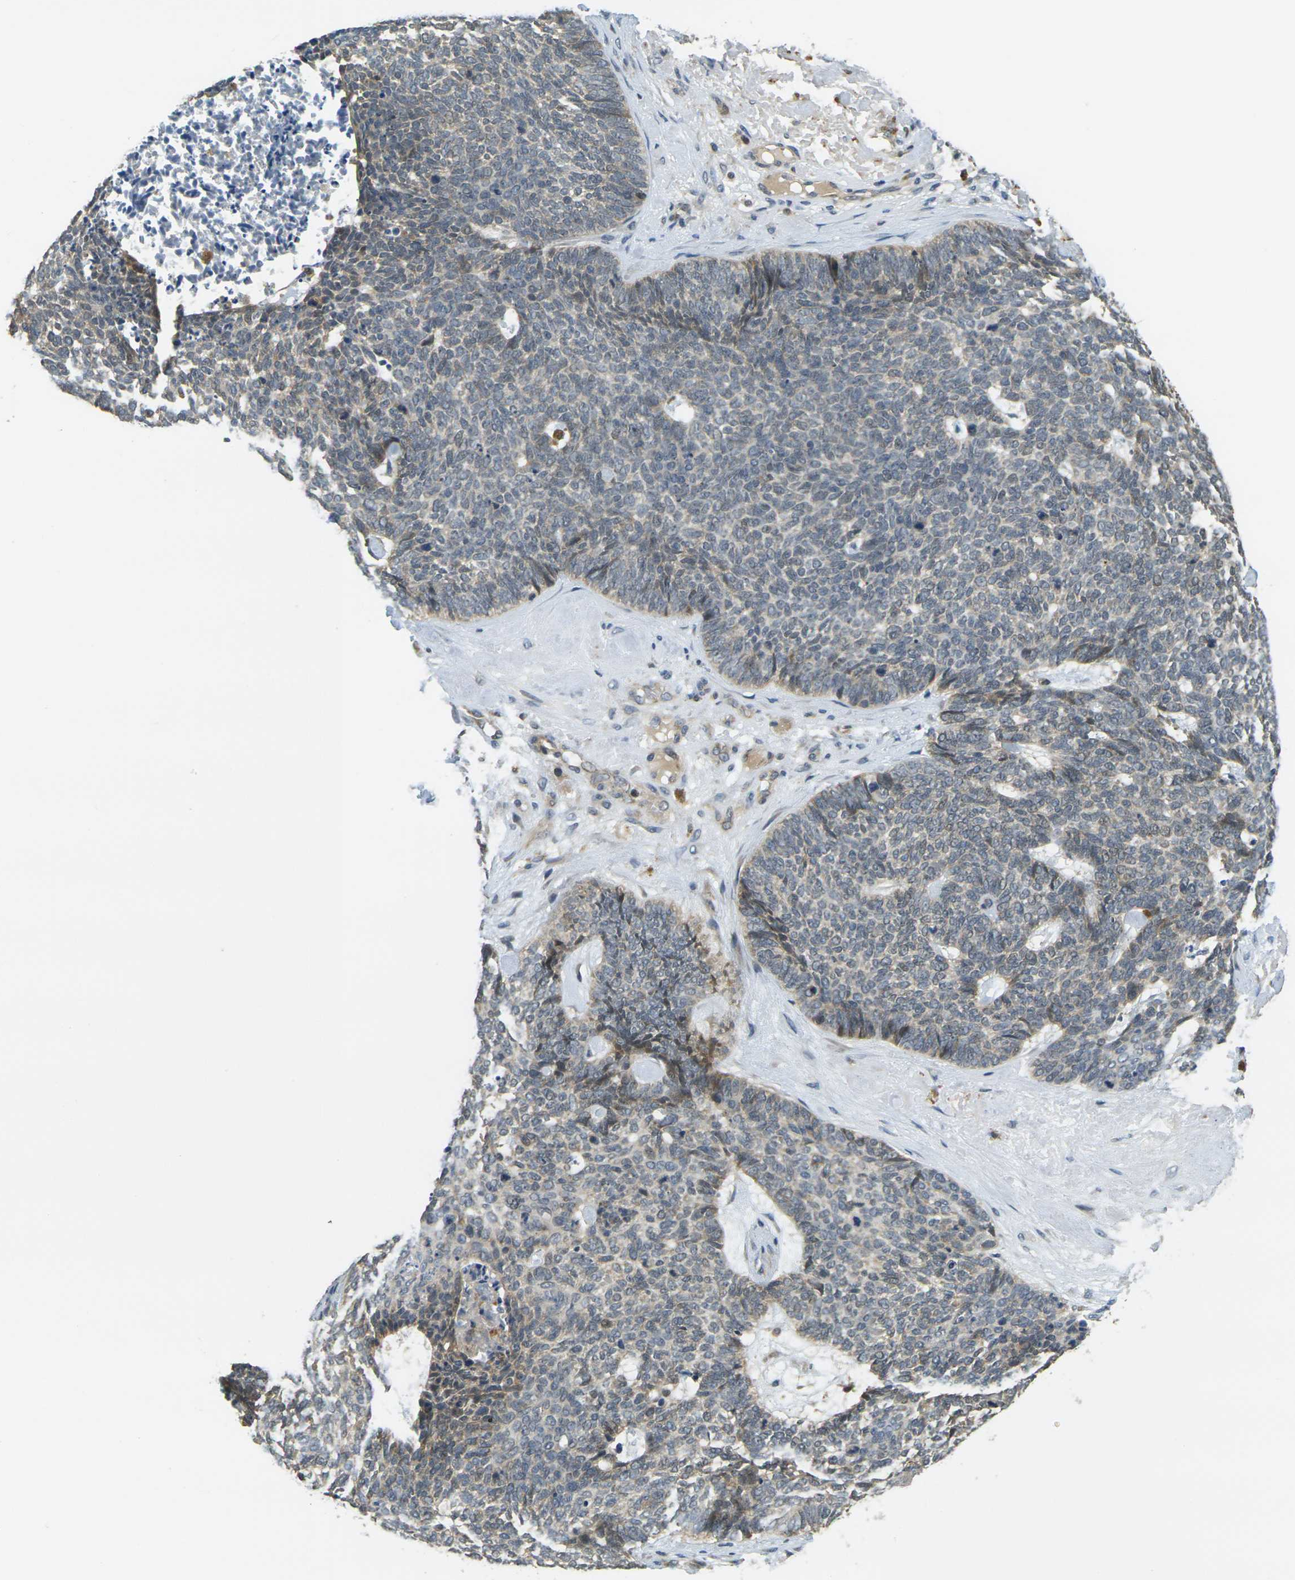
{"staining": {"intensity": "moderate", "quantity": "<25%", "location": "cytoplasmic/membranous"}, "tissue": "skin cancer", "cell_type": "Tumor cells", "image_type": "cancer", "snomed": [{"axis": "morphology", "description": "Basal cell carcinoma"}, {"axis": "topography", "description": "Skin"}], "caption": "Immunohistochemistry histopathology image of human skin cancer stained for a protein (brown), which shows low levels of moderate cytoplasmic/membranous staining in about <25% of tumor cells.", "gene": "KLHL8", "patient": {"sex": "female", "age": 84}}